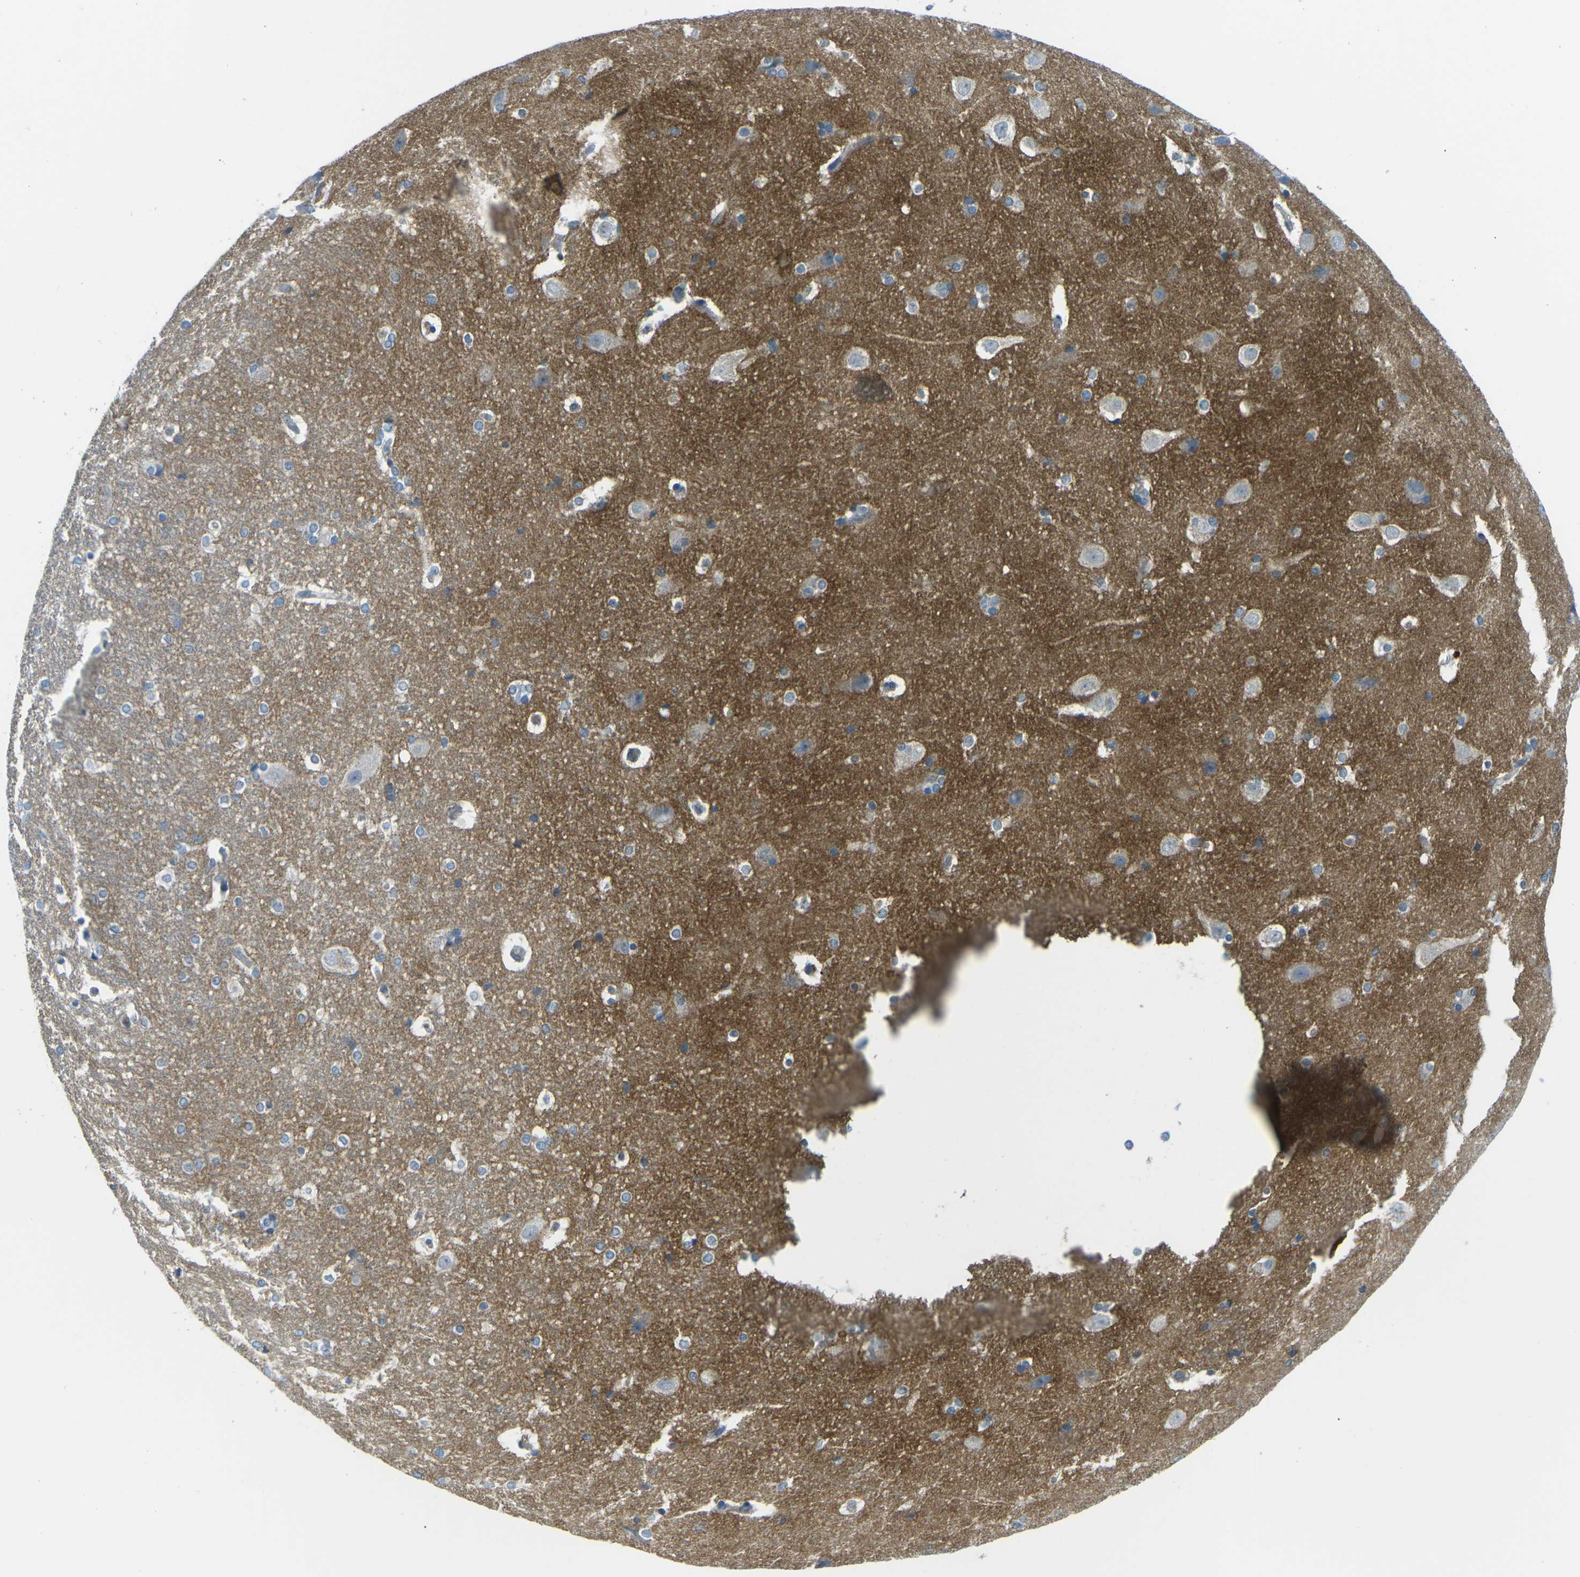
{"staining": {"intensity": "negative", "quantity": "none", "location": "none"}, "tissue": "hippocampus", "cell_type": "Glial cells", "image_type": "normal", "snomed": [{"axis": "morphology", "description": "Normal tissue, NOS"}, {"axis": "topography", "description": "Hippocampus"}], "caption": "A high-resolution histopathology image shows immunohistochemistry staining of normal hippocampus, which displays no significant expression in glial cells. The staining was performed using DAB to visualize the protein expression in brown, while the nuclei were stained in blue with hematoxylin (Magnification: 20x).", "gene": "CD47", "patient": {"sex": "female", "age": 19}}